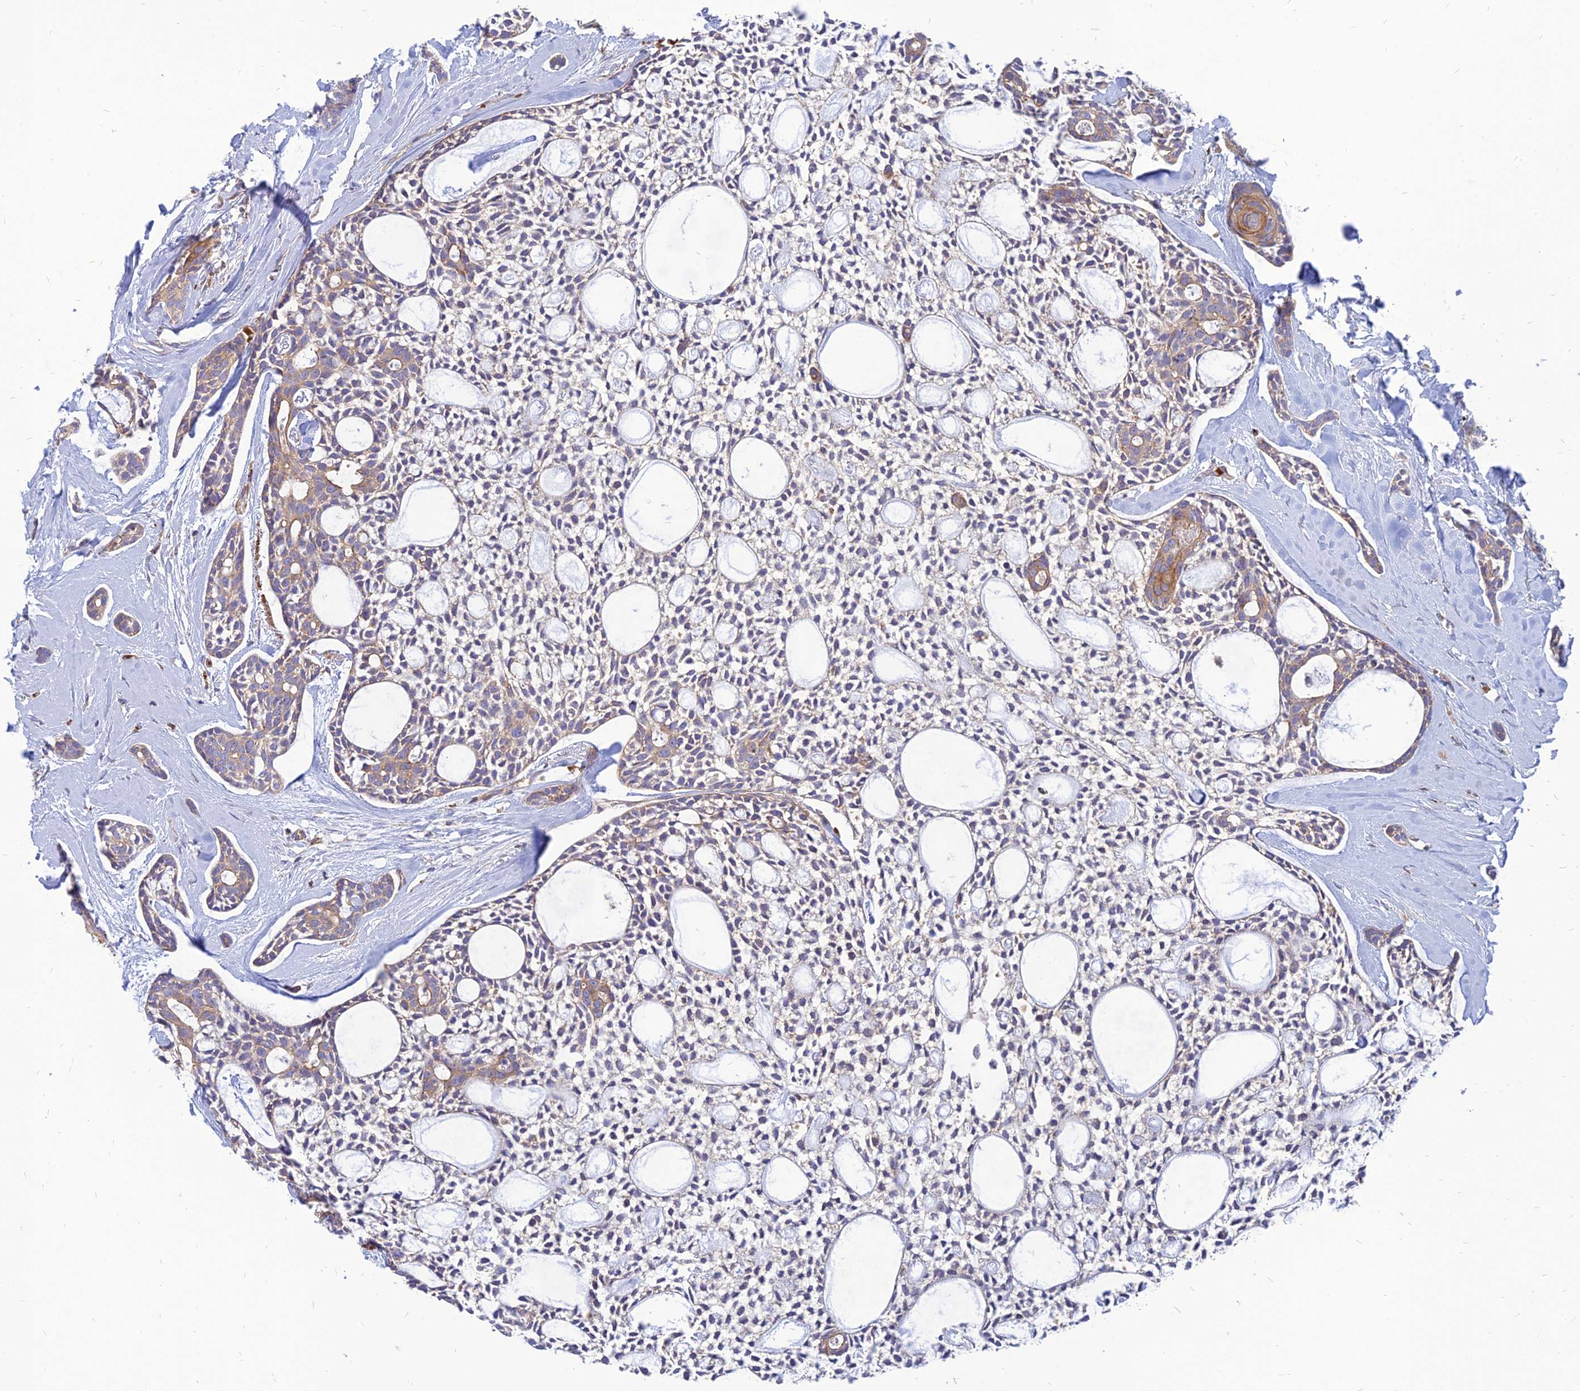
{"staining": {"intensity": "weak", "quantity": "25%-75%", "location": "cytoplasmic/membranous"}, "tissue": "head and neck cancer", "cell_type": "Tumor cells", "image_type": "cancer", "snomed": [{"axis": "morphology", "description": "Adenocarcinoma, NOS"}, {"axis": "topography", "description": "Subcutis"}, {"axis": "topography", "description": "Head-Neck"}], "caption": "Immunohistochemical staining of human head and neck cancer (adenocarcinoma) shows weak cytoplasmic/membranous protein staining in approximately 25%-75% of tumor cells.", "gene": "PHKA2", "patient": {"sex": "female", "age": 73}}